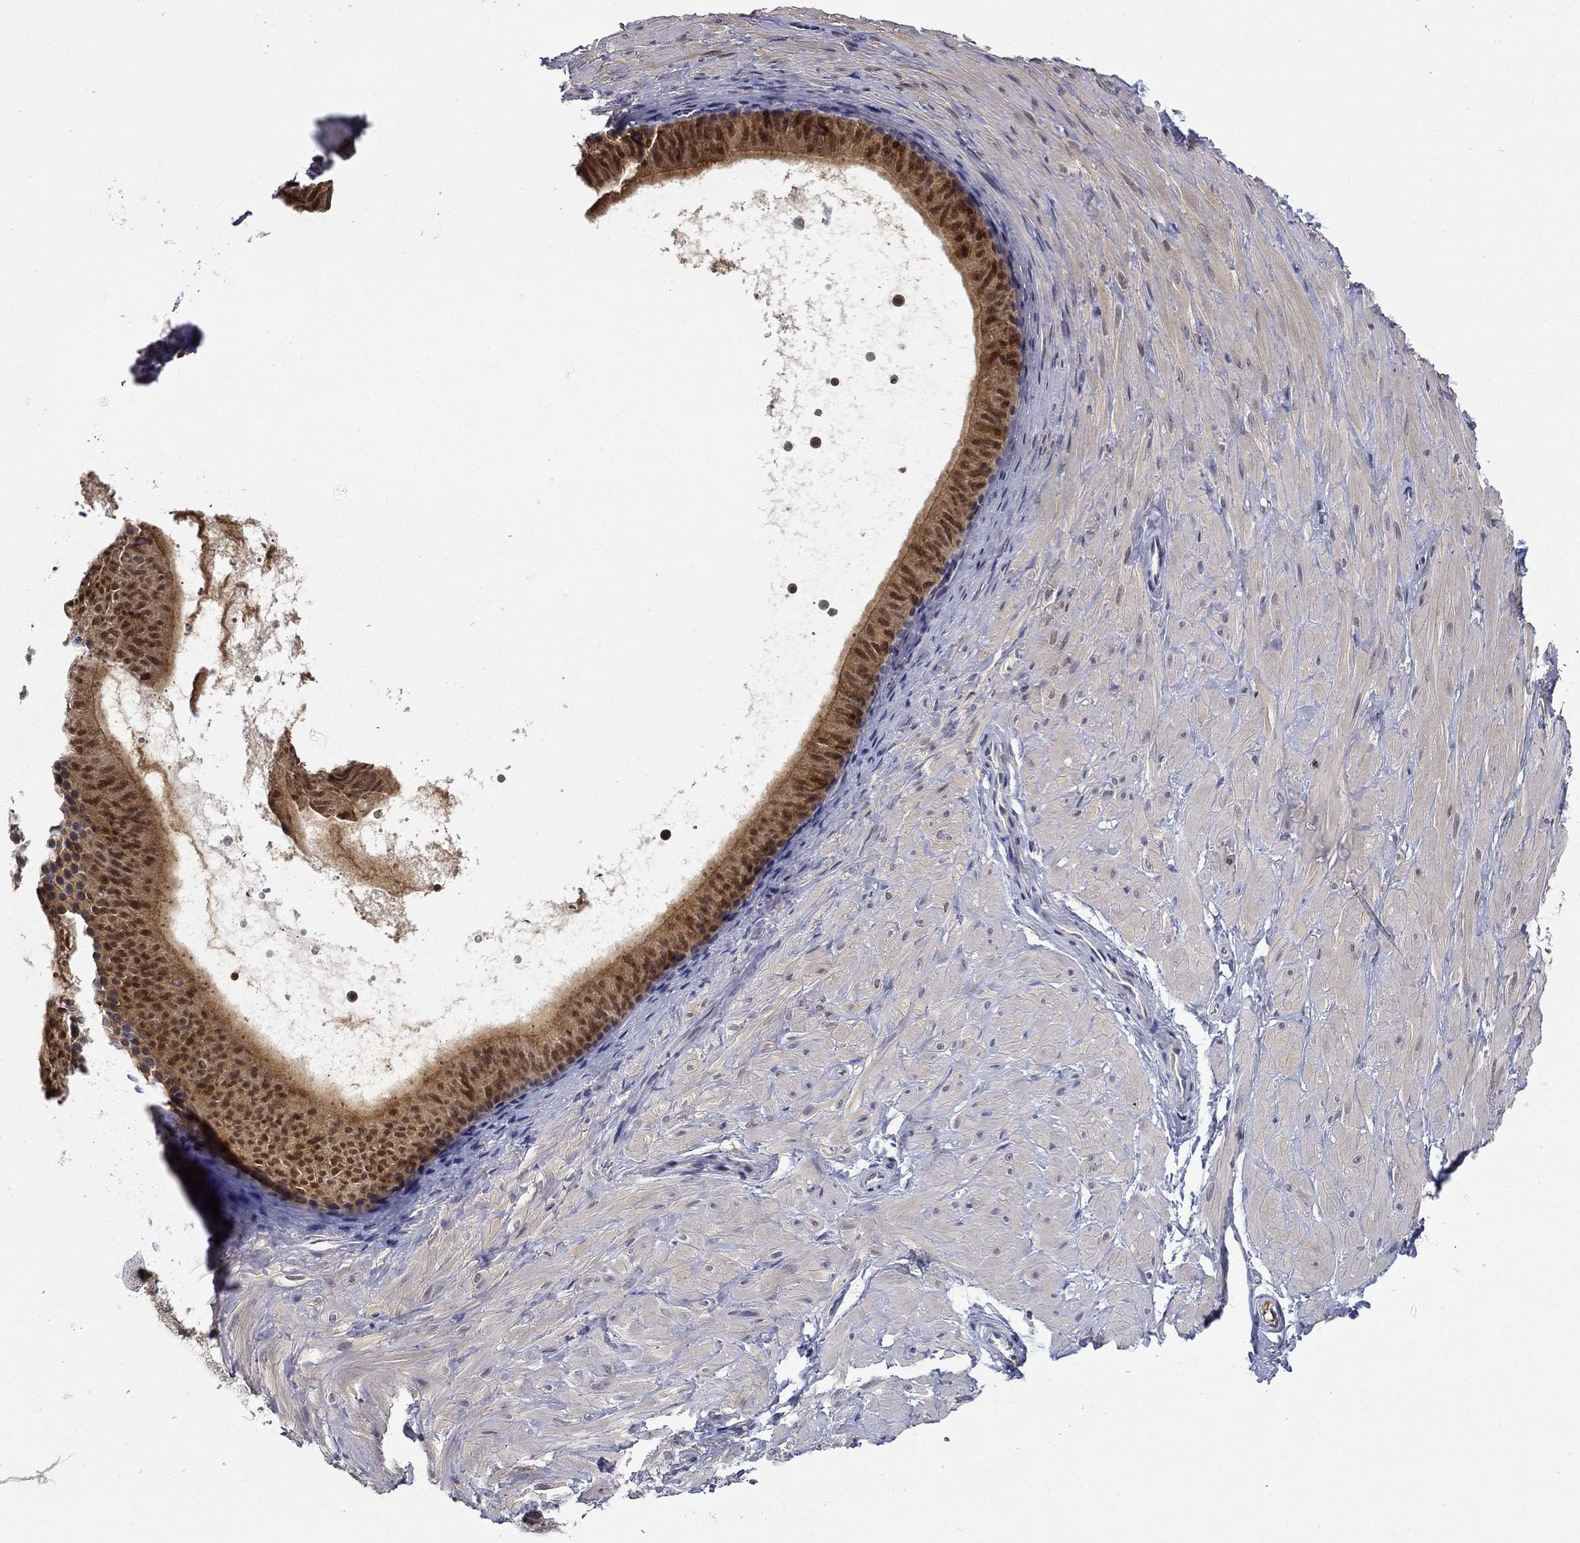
{"staining": {"intensity": "negative", "quantity": "none", "location": "none"}, "tissue": "soft tissue", "cell_type": "Fibroblasts", "image_type": "normal", "snomed": [{"axis": "morphology", "description": "Normal tissue, NOS"}, {"axis": "topography", "description": "Smooth muscle"}, {"axis": "topography", "description": "Peripheral nerve tissue"}], "caption": "Fibroblasts show no significant protein staining in normal soft tissue. (IHC, brightfield microscopy, high magnification).", "gene": "DDTL", "patient": {"sex": "male", "age": 22}}